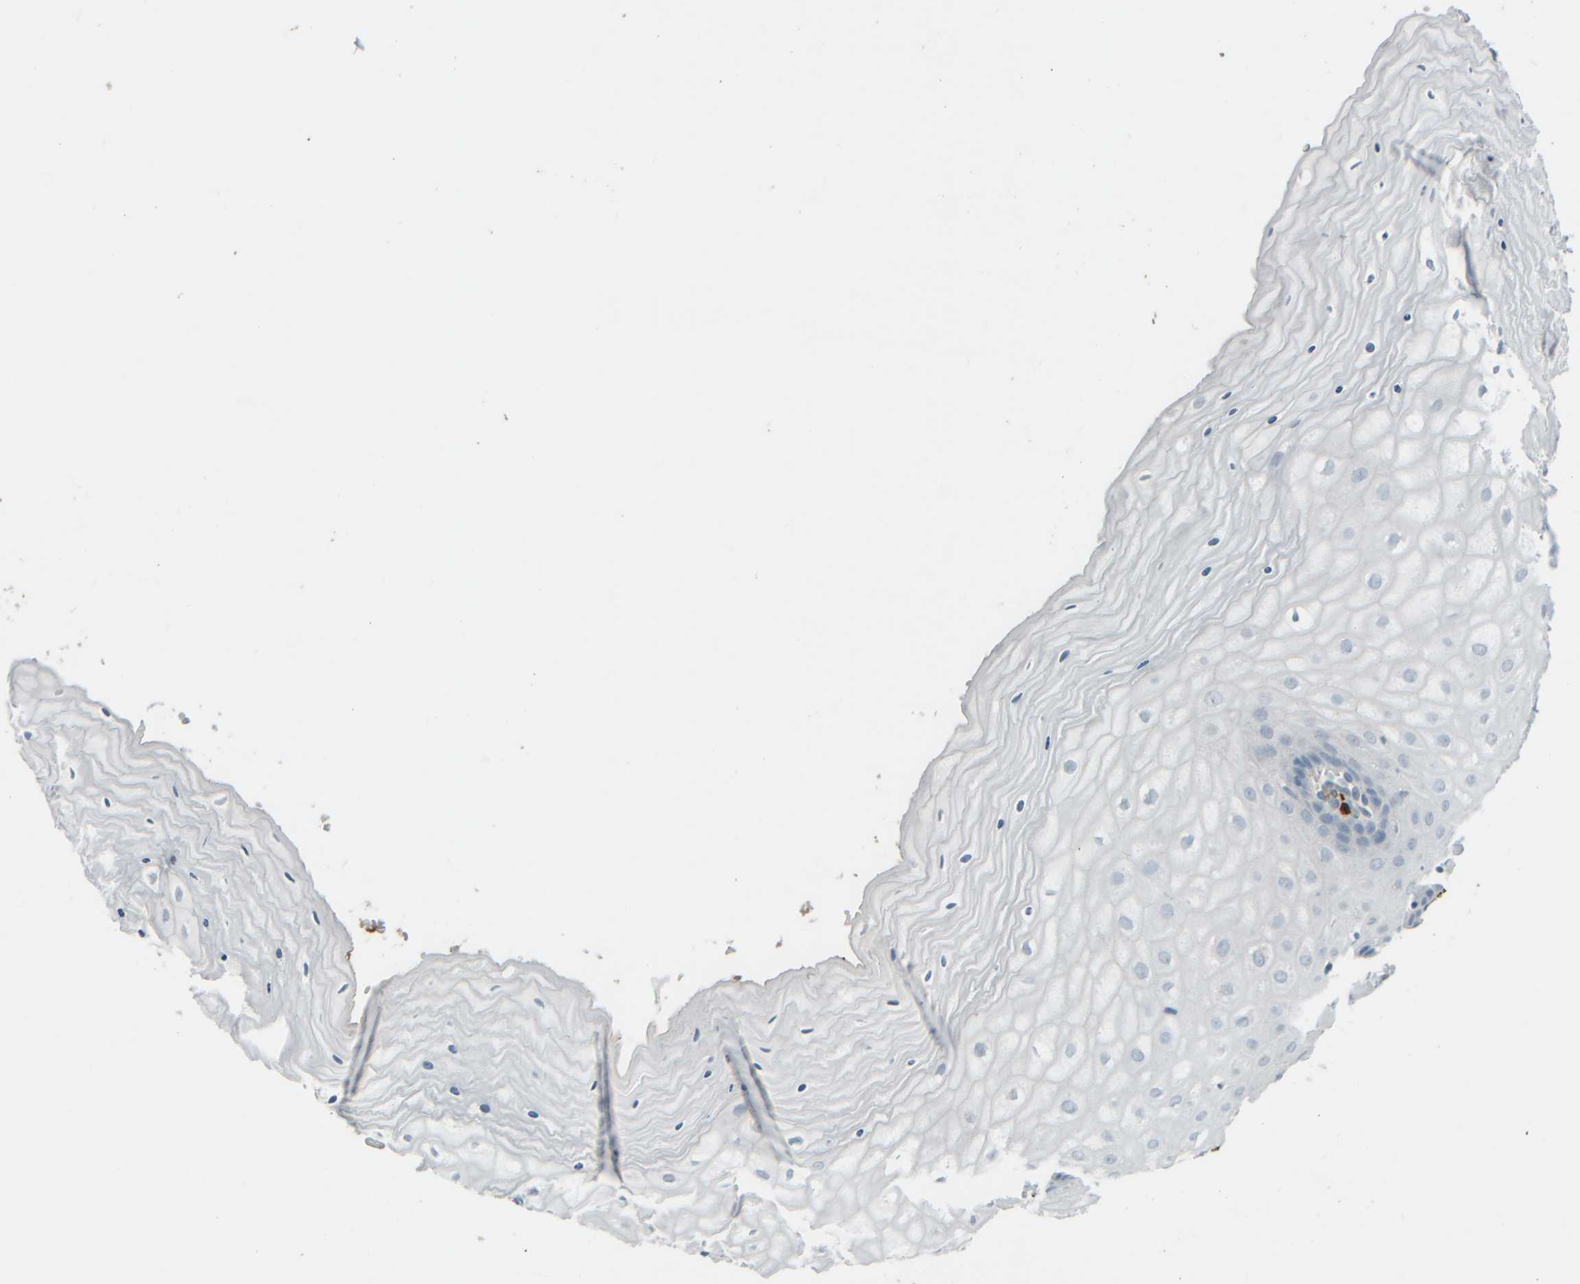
{"staining": {"intensity": "negative", "quantity": "none", "location": "none"}, "tissue": "cervix", "cell_type": "Glandular cells", "image_type": "normal", "snomed": [{"axis": "morphology", "description": "Normal tissue, NOS"}, {"axis": "topography", "description": "Cervix"}], "caption": "Immunohistochemistry (IHC) photomicrograph of benign cervix: cervix stained with DAB exhibits no significant protein positivity in glandular cells. (Immunohistochemistry (IHC), brightfield microscopy, high magnification).", "gene": "TPSAB1", "patient": {"sex": "female", "age": 55}}